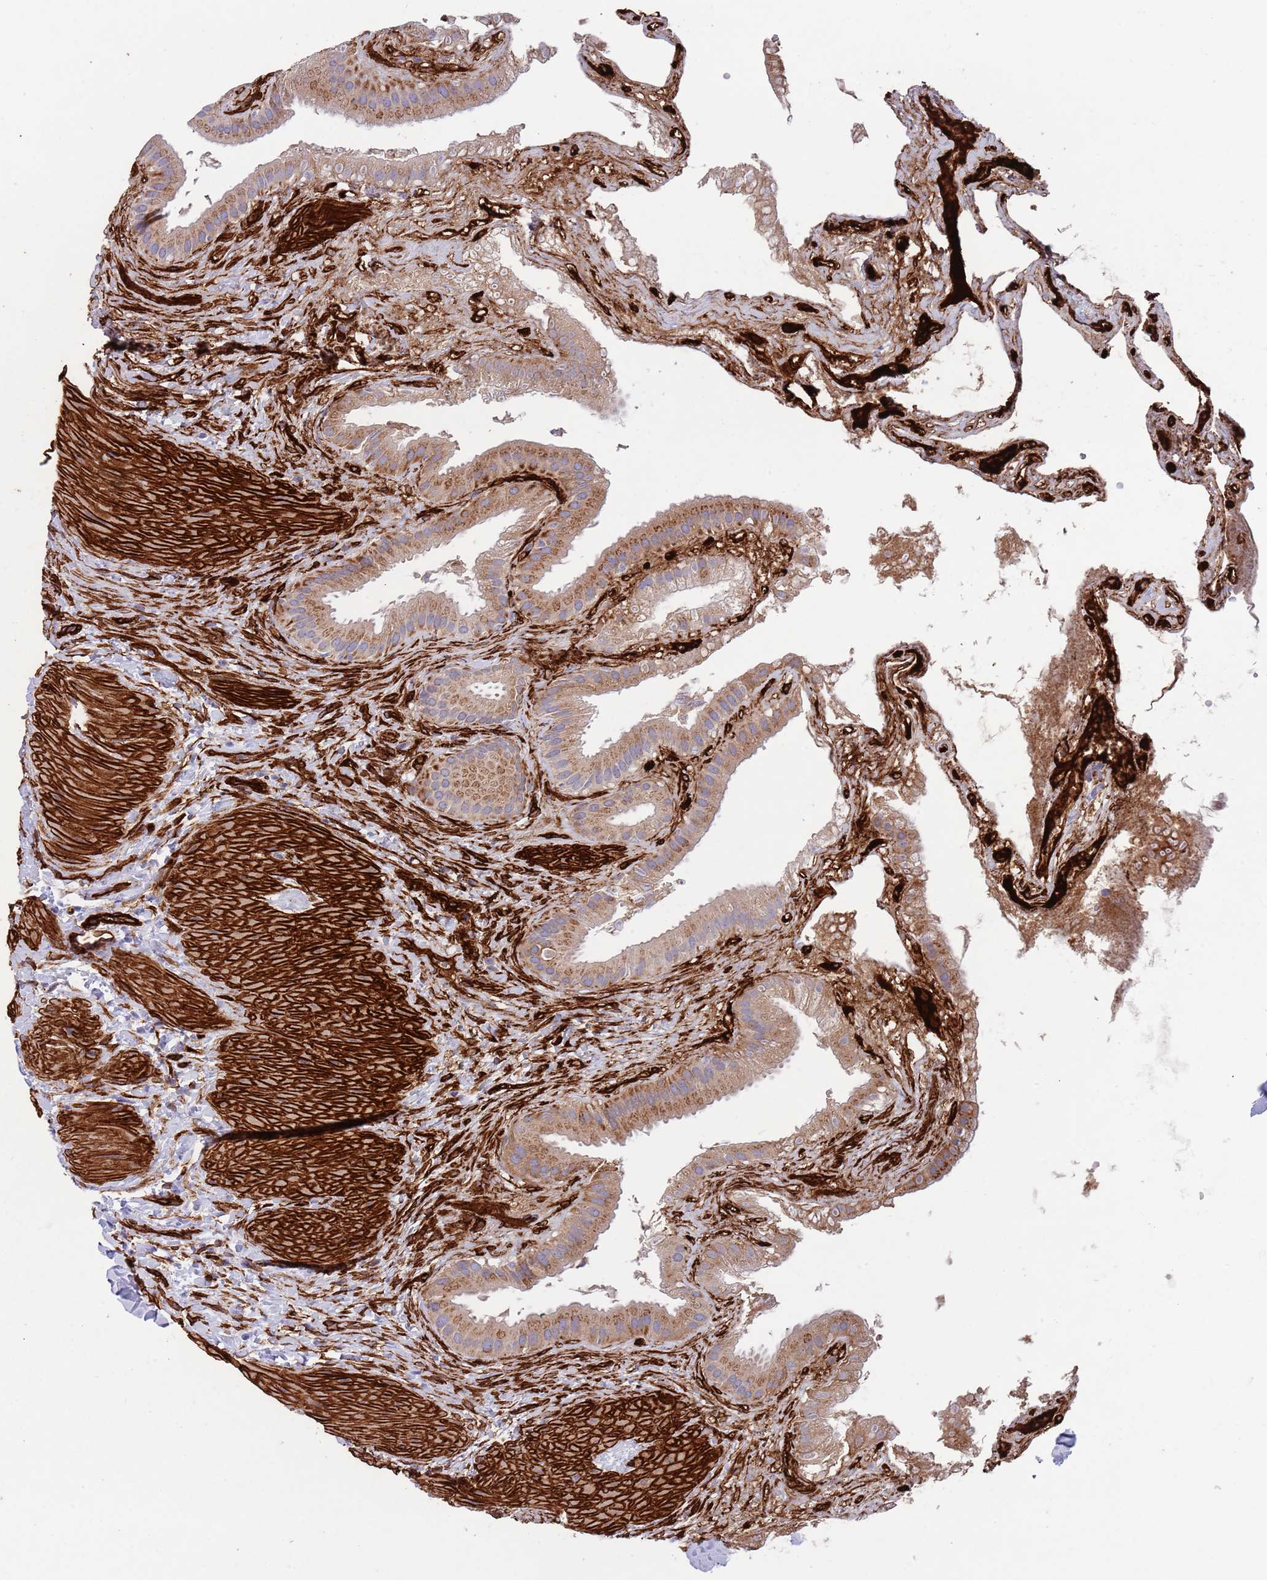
{"staining": {"intensity": "moderate", "quantity": ">75%", "location": "cytoplasmic/membranous"}, "tissue": "gallbladder", "cell_type": "Glandular cells", "image_type": "normal", "snomed": [{"axis": "morphology", "description": "Normal tissue, NOS"}, {"axis": "topography", "description": "Gallbladder"}], "caption": "Immunohistochemical staining of benign gallbladder exhibits >75% levels of moderate cytoplasmic/membranous protein staining in about >75% of glandular cells.", "gene": "CAV2", "patient": {"sex": "male", "age": 55}}